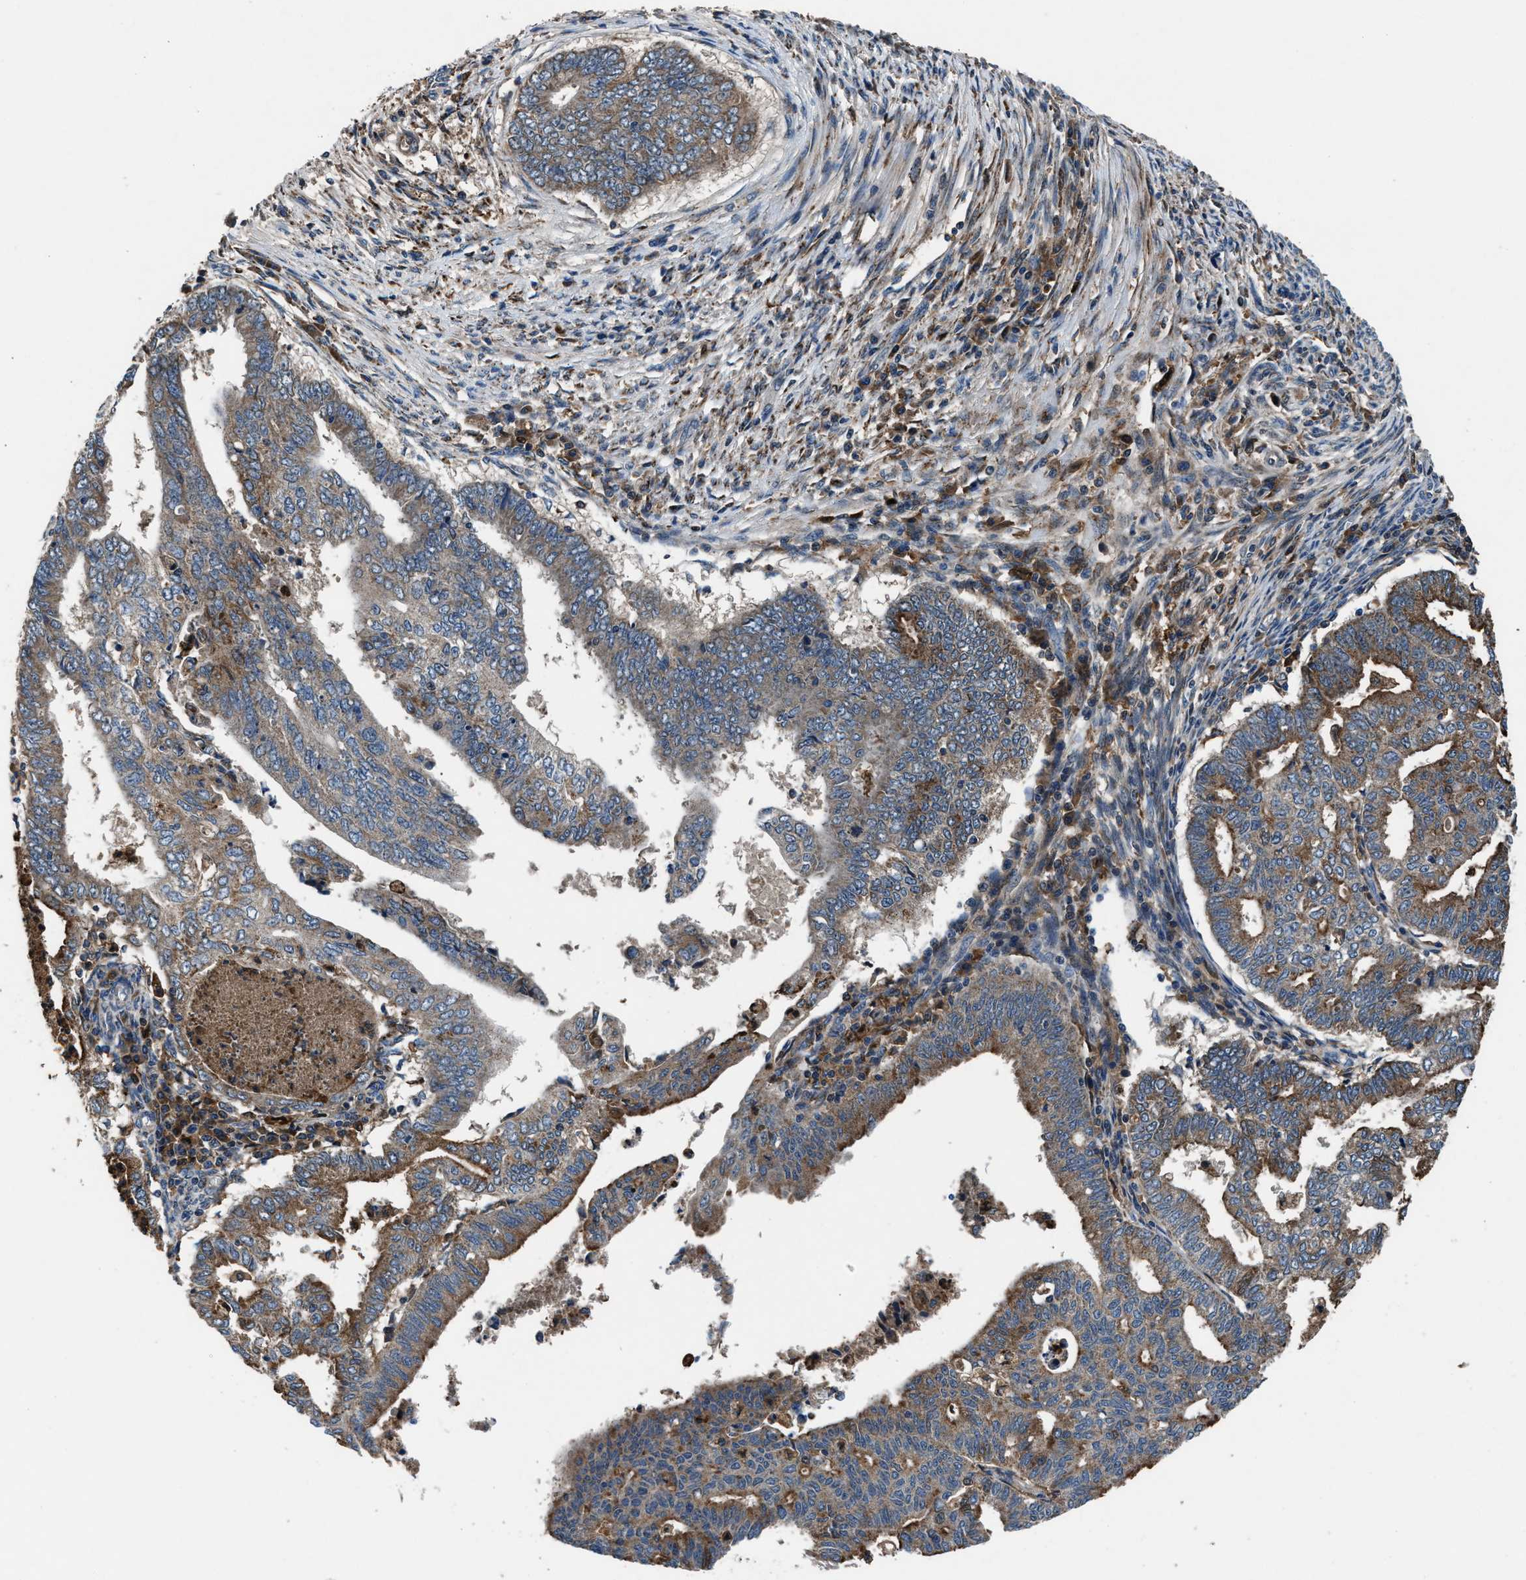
{"staining": {"intensity": "moderate", "quantity": ">75%", "location": "cytoplasmic/membranous"}, "tissue": "endometrial cancer", "cell_type": "Tumor cells", "image_type": "cancer", "snomed": [{"axis": "morphology", "description": "Polyp, NOS"}, {"axis": "morphology", "description": "Adenocarcinoma, NOS"}, {"axis": "morphology", "description": "Adenoma, NOS"}, {"axis": "topography", "description": "Endometrium"}], "caption": "The photomicrograph shows a brown stain indicating the presence of a protein in the cytoplasmic/membranous of tumor cells in endometrial cancer.", "gene": "FAM221A", "patient": {"sex": "female", "age": 79}}